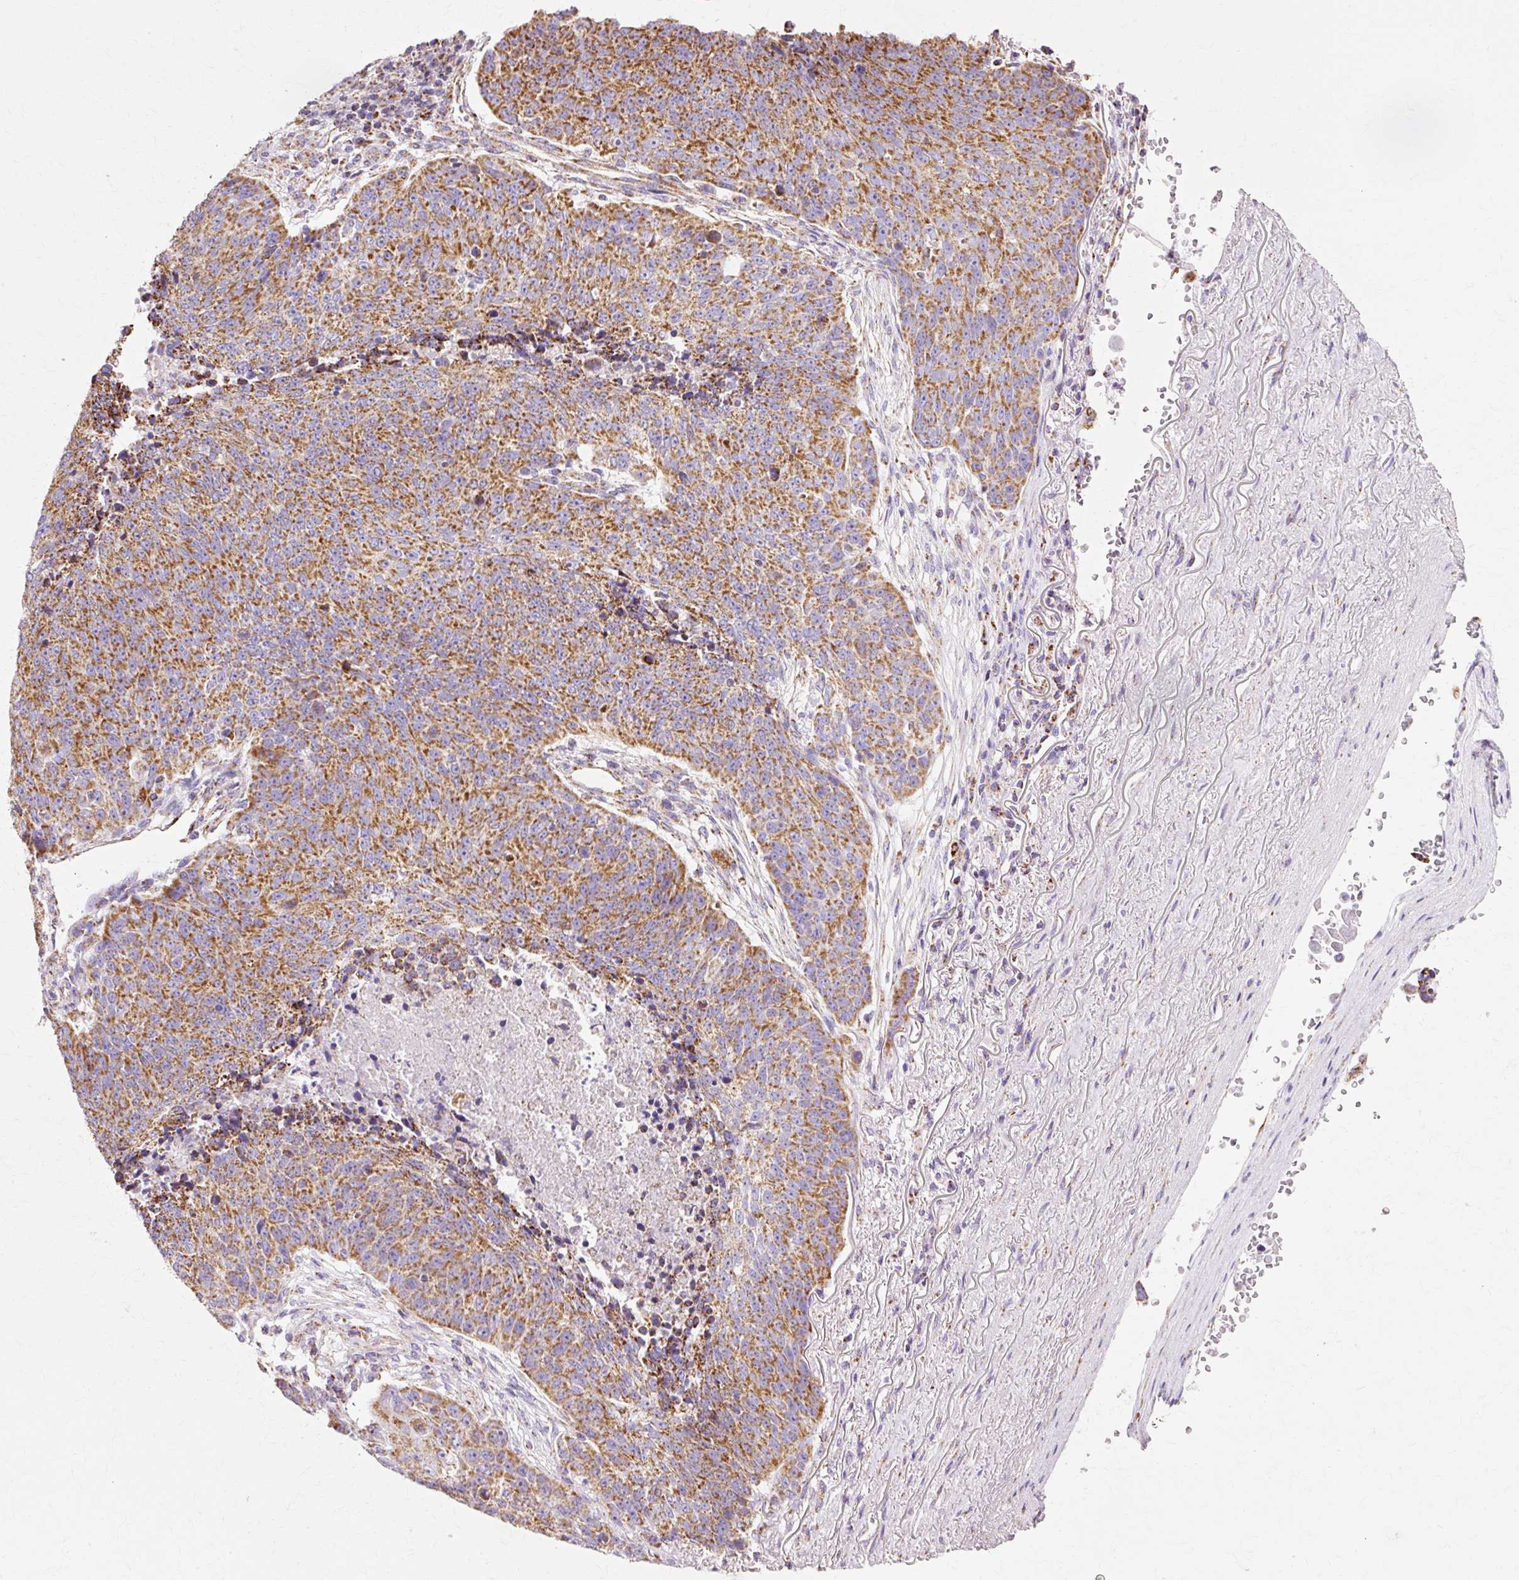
{"staining": {"intensity": "moderate", "quantity": ">75%", "location": "cytoplasmic/membranous"}, "tissue": "lung cancer", "cell_type": "Tumor cells", "image_type": "cancer", "snomed": [{"axis": "morphology", "description": "Normal tissue, NOS"}, {"axis": "morphology", "description": "Squamous cell carcinoma, NOS"}, {"axis": "topography", "description": "Lymph node"}, {"axis": "topography", "description": "Lung"}], "caption": "Moderate cytoplasmic/membranous expression is seen in about >75% of tumor cells in squamous cell carcinoma (lung). (DAB (3,3'-diaminobenzidine) IHC with brightfield microscopy, high magnification).", "gene": "ATP5PO", "patient": {"sex": "male", "age": 66}}